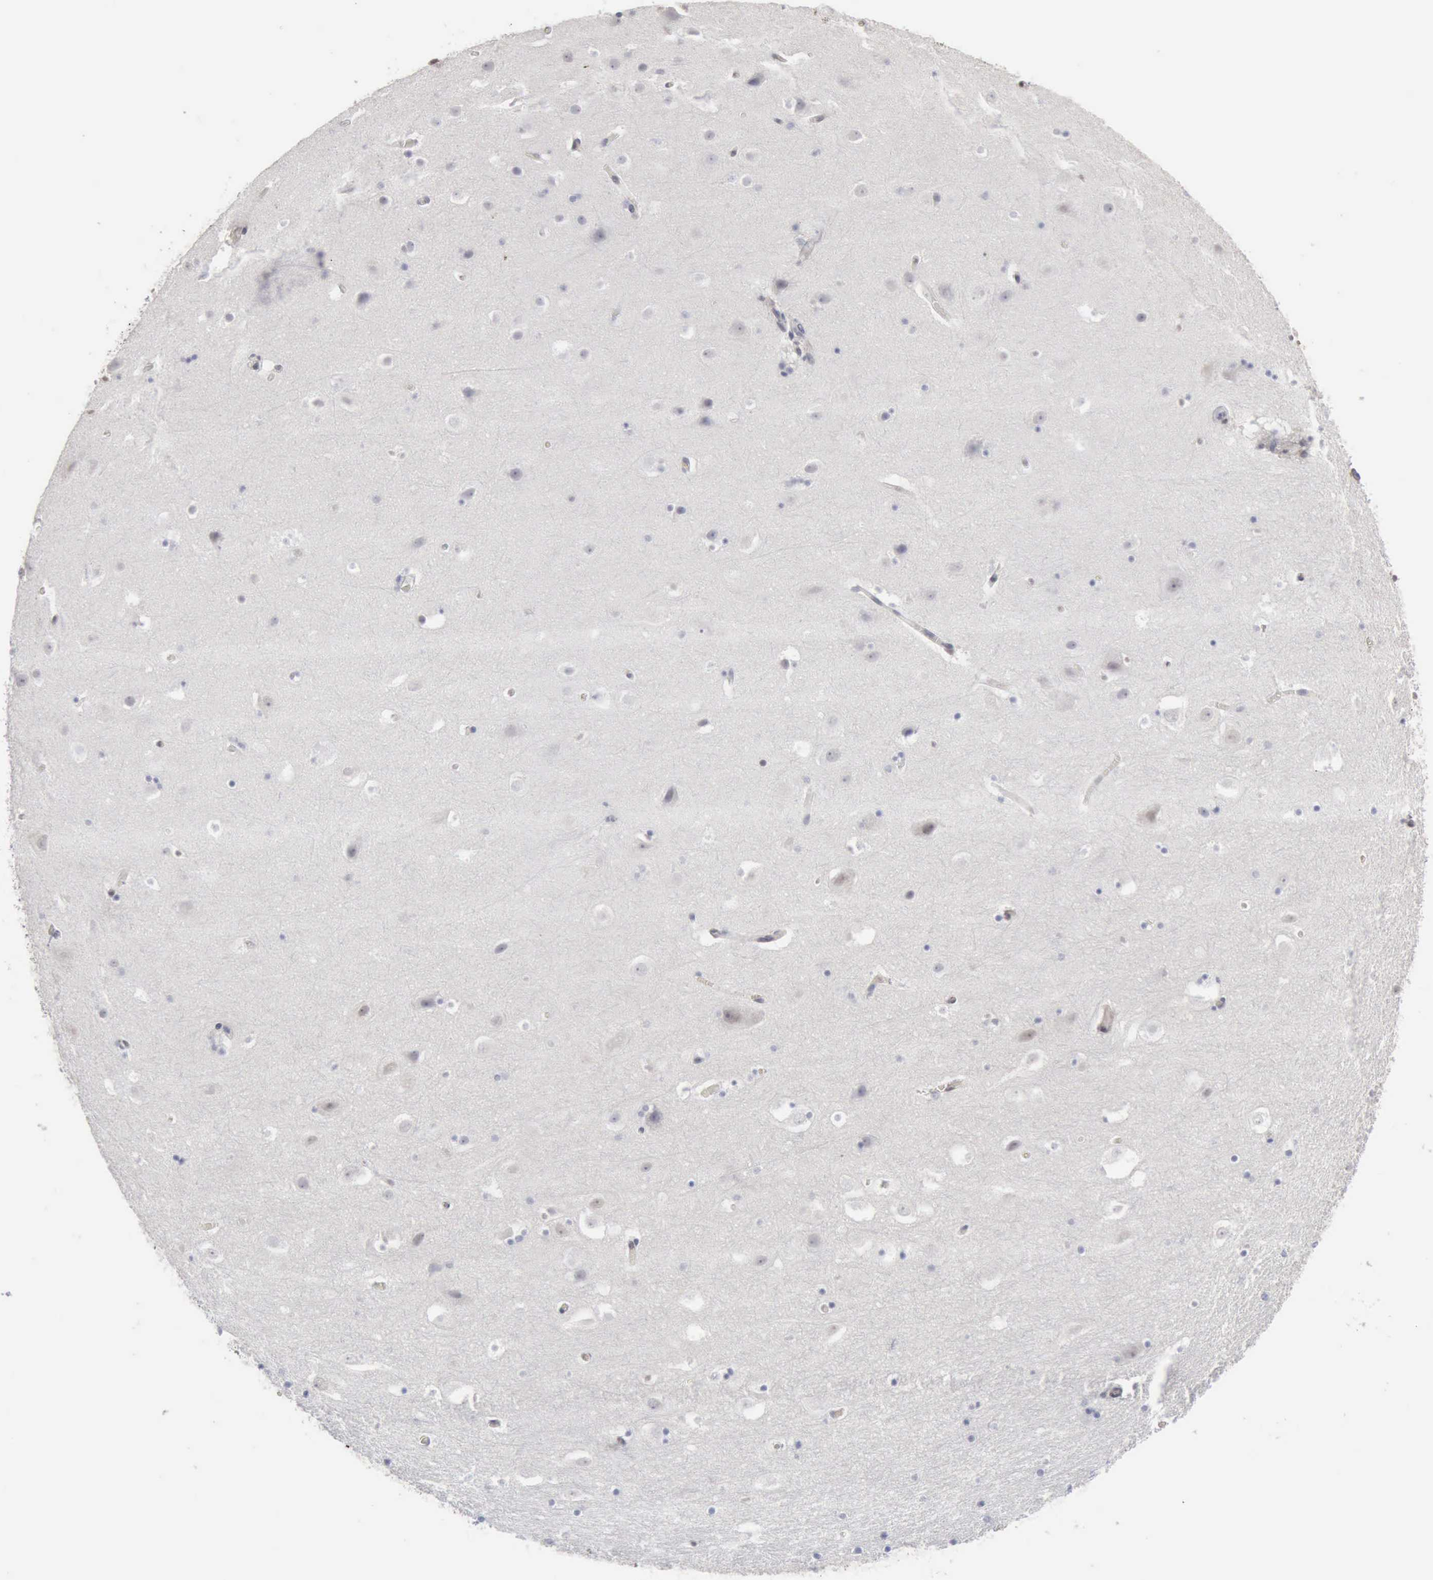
{"staining": {"intensity": "negative", "quantity": "none", "location": "none"}, "tissue": "hippocampus", "cell_type": "Glial cells", "image_type": "normal", "snomed": [{"axis": "morphology", "description": "Normal tissue, NOS"}, {"axis": "topography", "description": "Hippocampus"}], "caption": "Benign hippocampus was stained to show a protein in brown. There is no significant expression in glial cells.", "gene": "STAT1", "patient": {"sex": "male", "age": 45}}